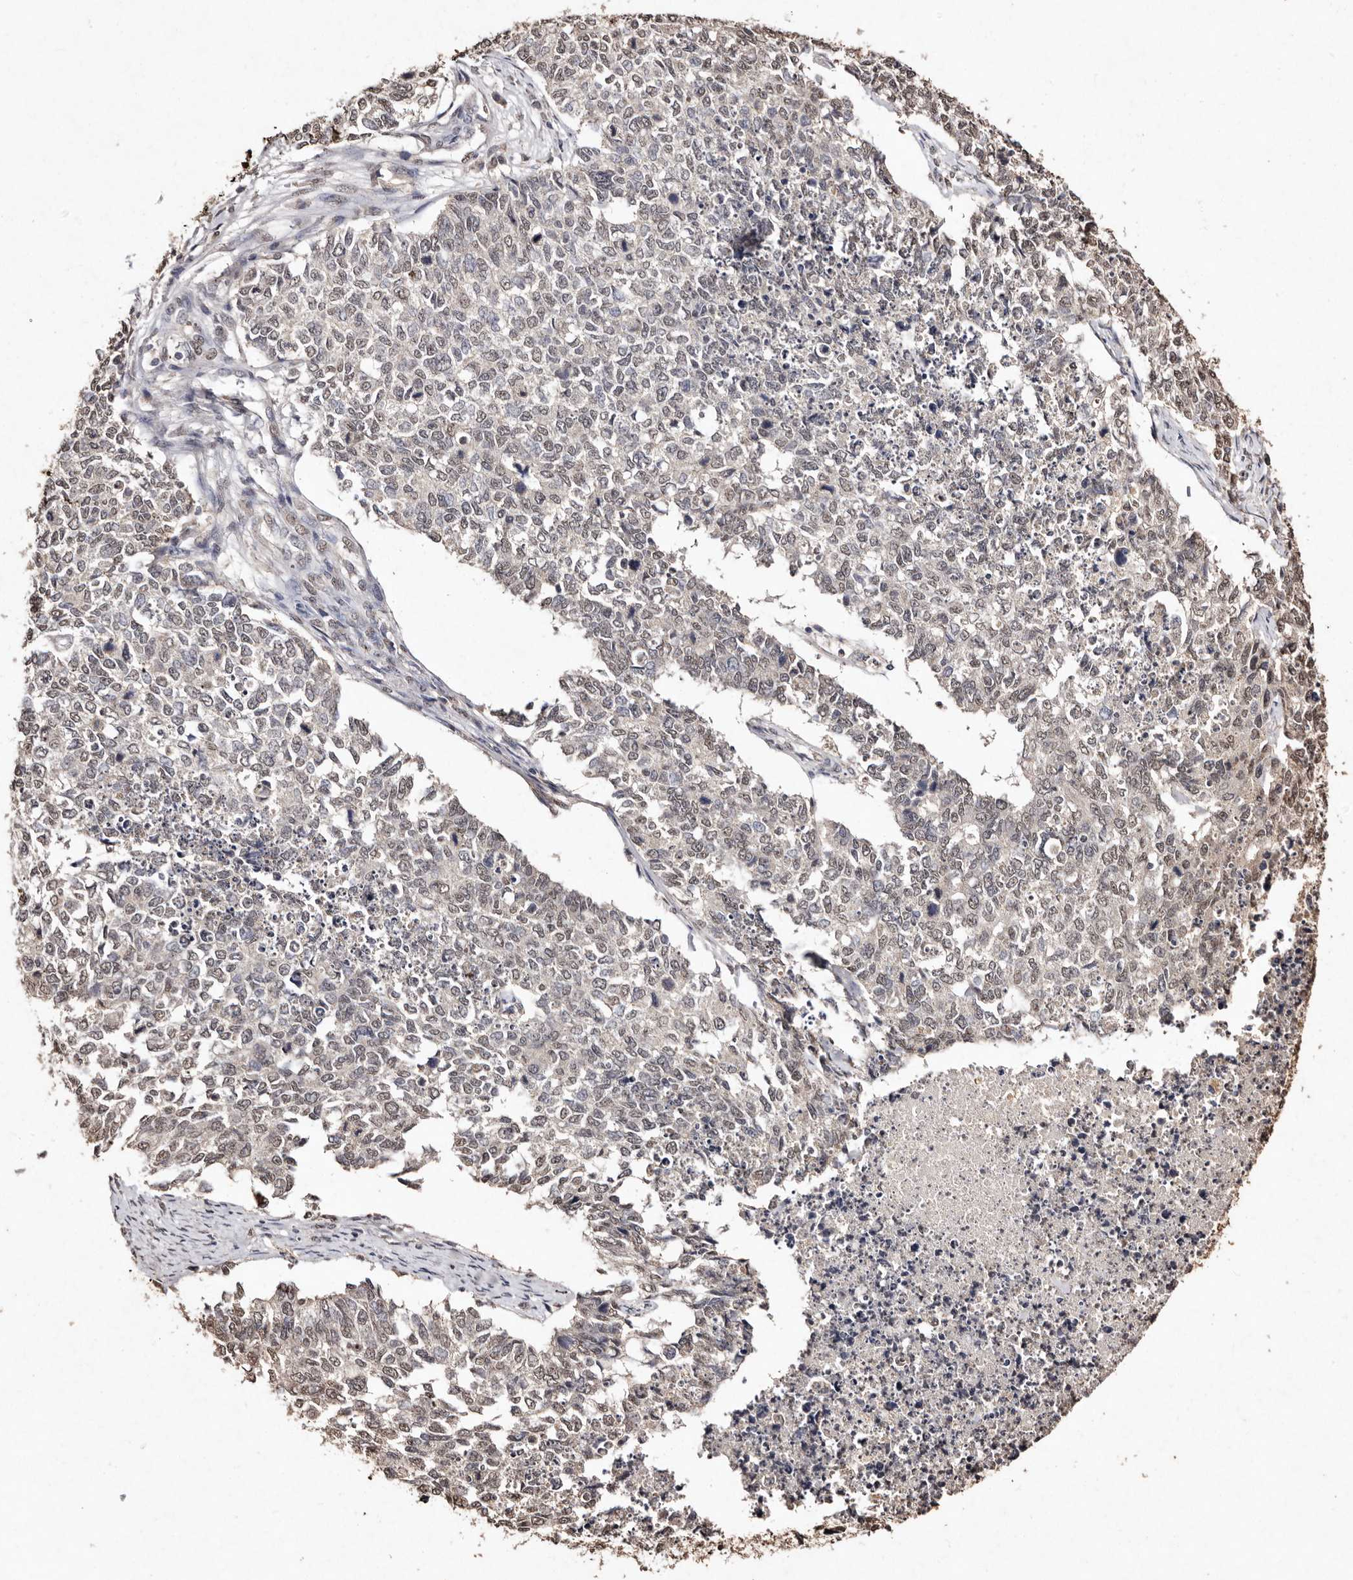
{"staining": {"intensity": "weak", "quantity": ">75%", "location": "nuclear"}, "tissue": "cervical cancer", "cell_type": "Tumor cells", "image_type": "cancer", "snomed": [{"axis": "morphology", "description": "Squamous cell carcinoma, NOS"}, {"axis": "topography", "description": "Cervix"}], "caption": "Protein expression analysis of squamous cell carcinoma (cervical) shows weak nuclear staining in approximately >75% of tumor cells. Nuclei are stained in blue.", "gene": "ERBB4", "patient": {"sex": "female", "age": 63}}